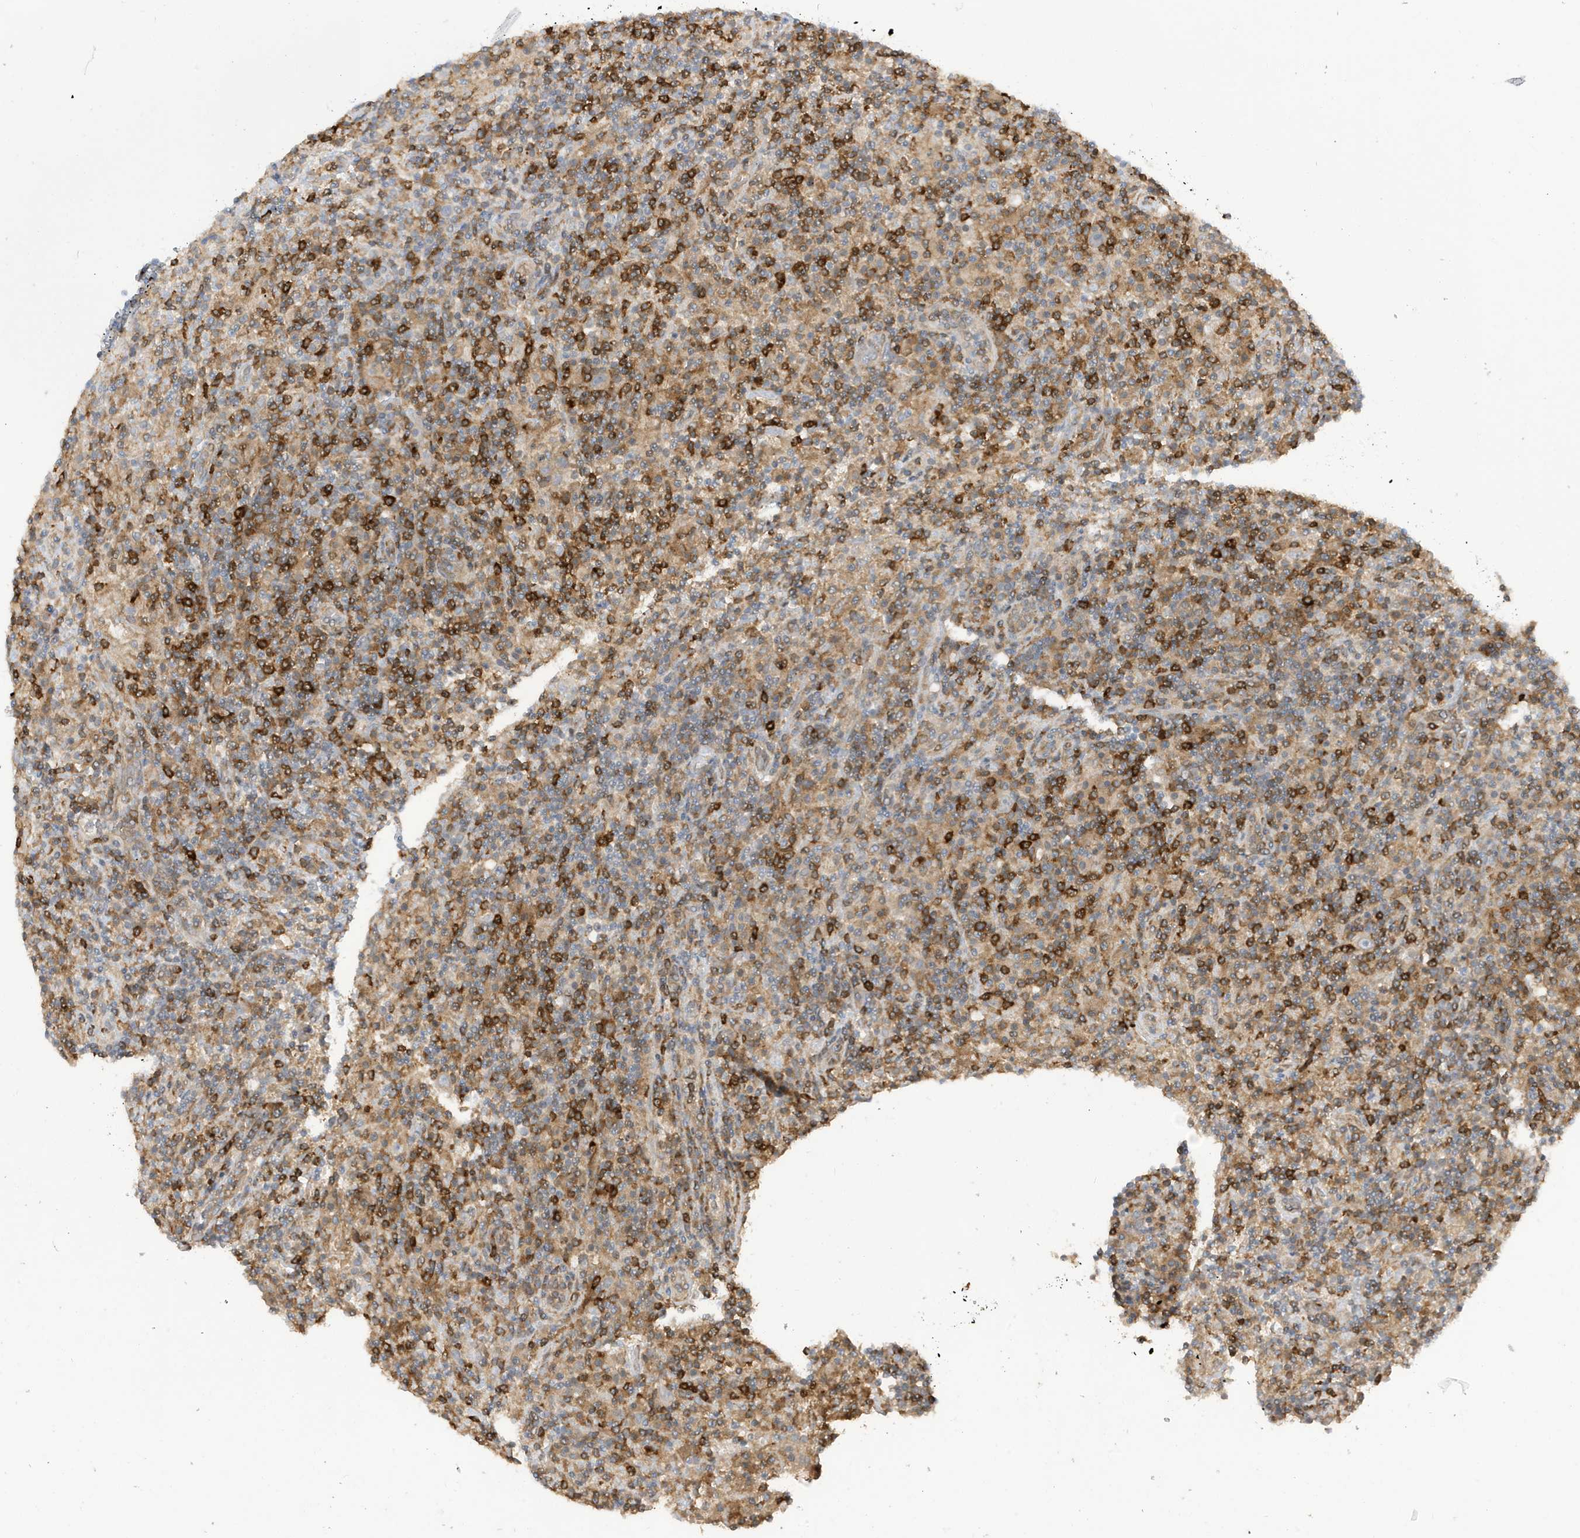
{"staining": {"intensity": "negative", "quantity": "none", "location": "none"}, "tissue": "lymphoma", "cell_type": "Tumor cells", "image_type": "cancer", "snomed": [{"axis": "morphology", "description": "Hodgkin's disease, NOS"}, {"axis": "topography", "description": "Lymph node"}], "caption": "Lymphoma was stained to show a protein in brown. There is no significant staining in tumor cells.", "gene": "PHACTR2", "patient": {"sex": "male", "age": 70}}